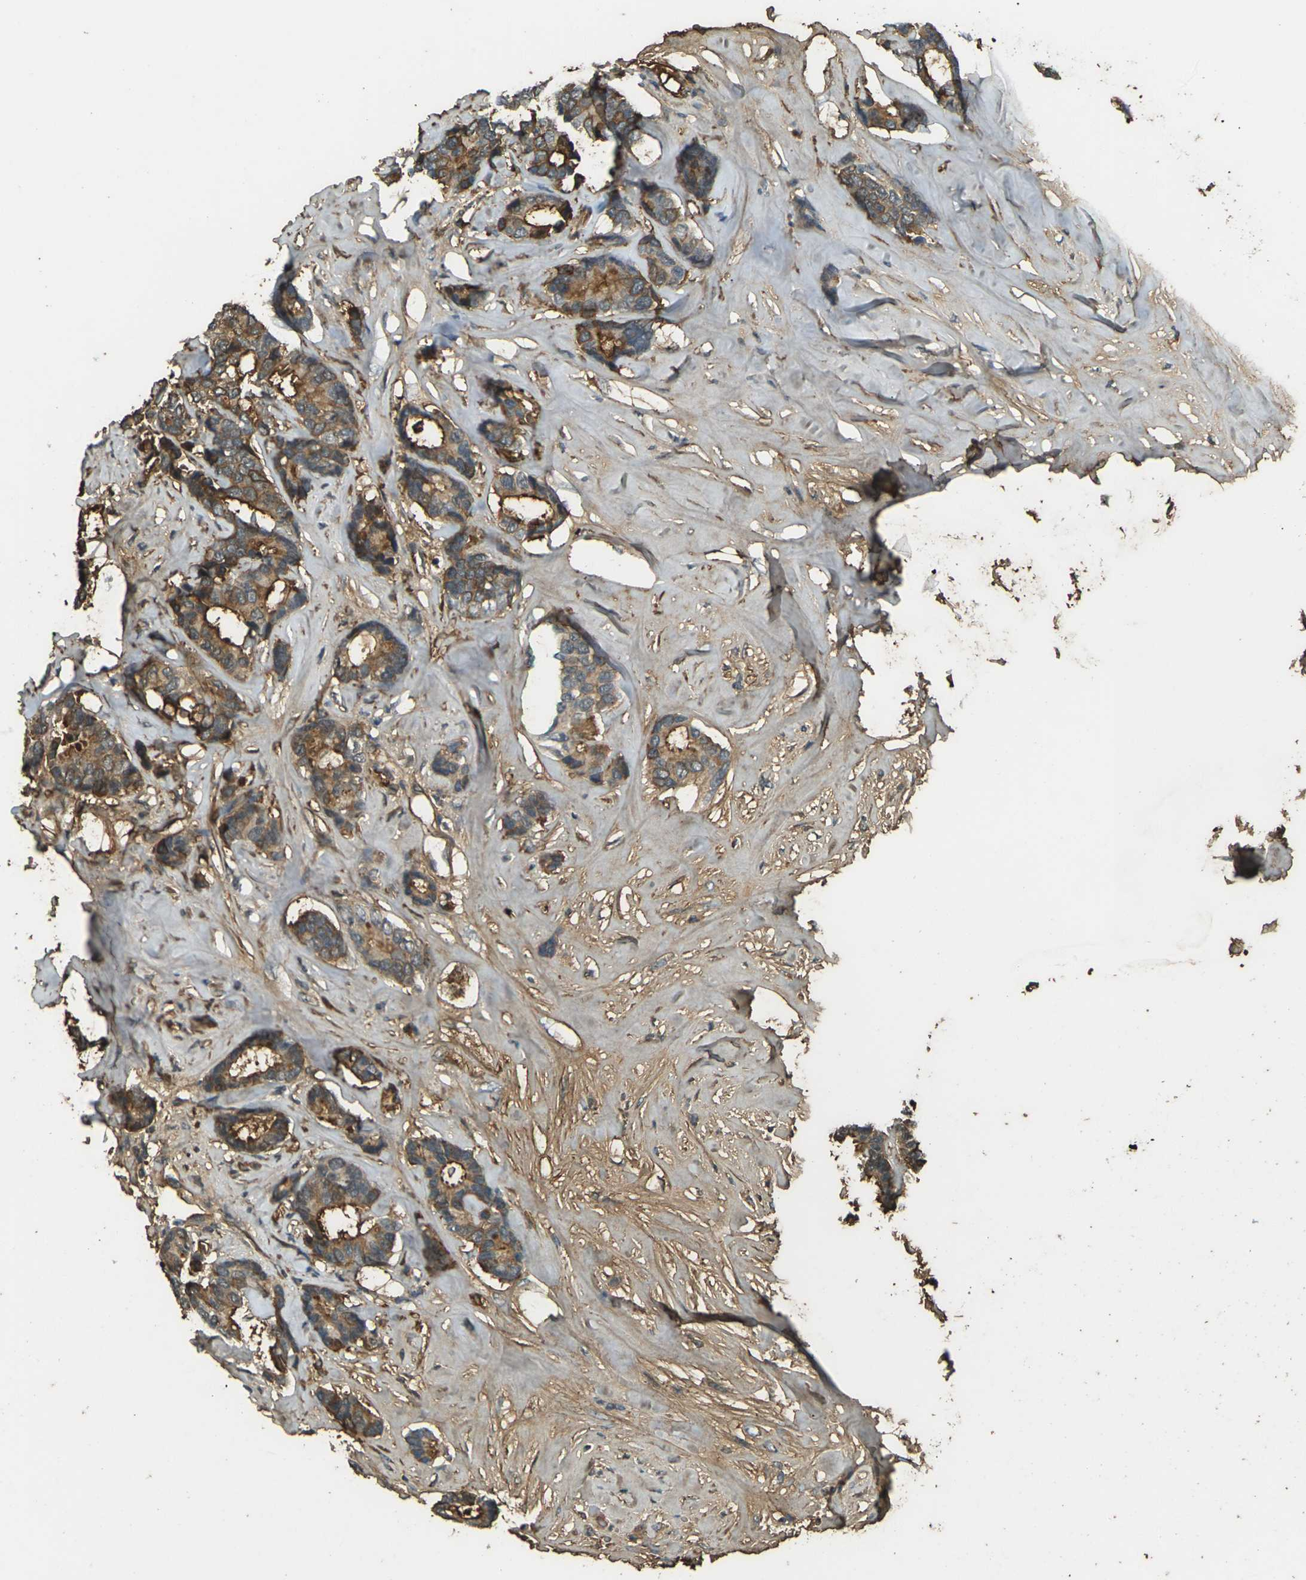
{"staining": {"intensity": "moderate", "quantity": ">75%", "location": "cytoplasmic/membranous"}, "tissue": "breast cancer", "cell_type": "Tumor cells", "image_type": "cancer", "snomed": [{"axis": "morphology", "description": "Duct carcinoma"}, {"axis": "topography", "description": "Breast"}], "caption": "Immunohistochemical staining of breast cancer displays moderate cytoplasmic/membranous protein positivity in approximately >75% of tumor cells.", "gene": "CYP1B1", "patient": {"sex": "female", "age": 87}}